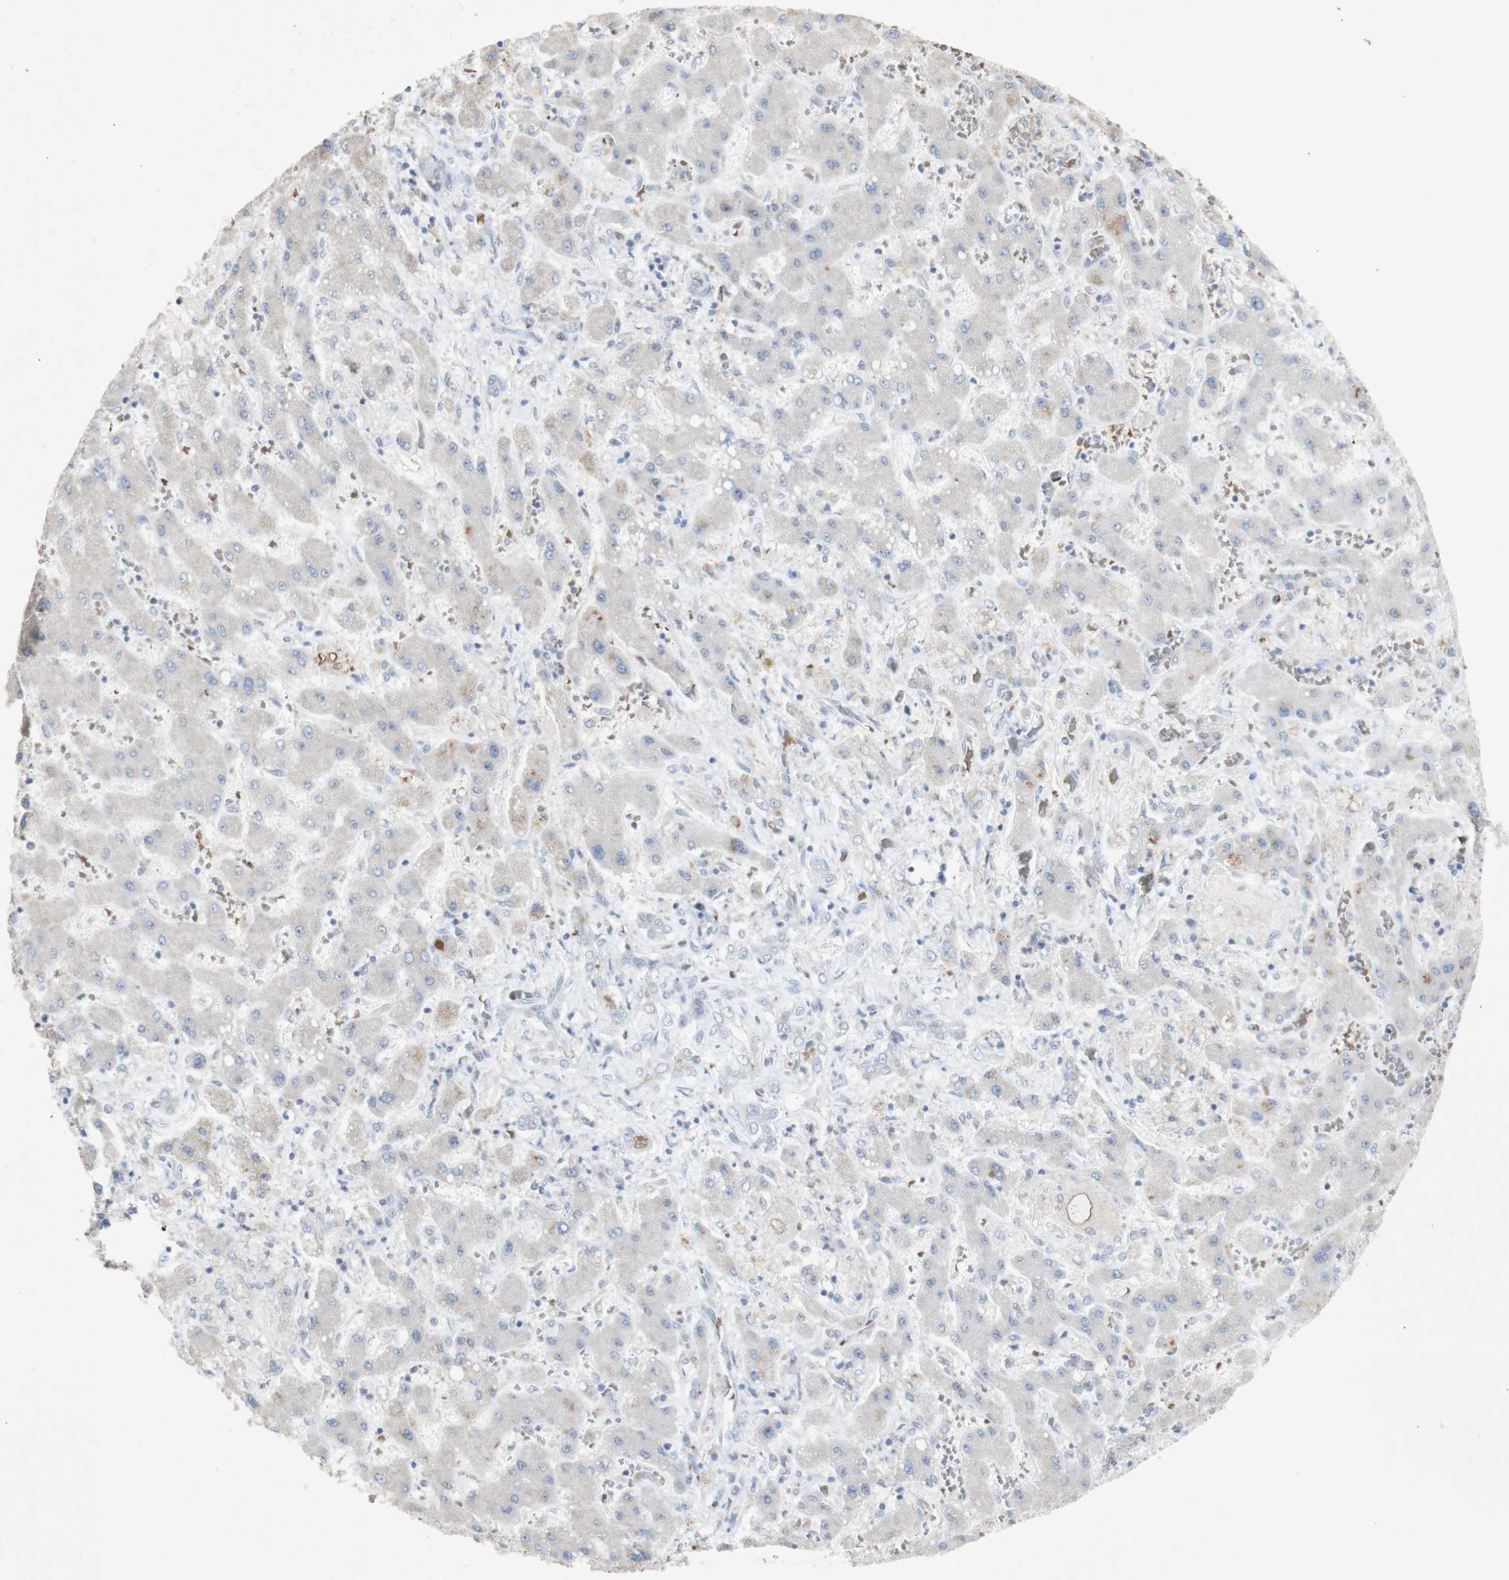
{"staining": {"intensity": "negative", "quantity": "none", "location": "none"}, "tissue": "liver cancer", "cell_type": "Tumor cells", "image_type": "cancer", "snomed": [{"axis": "morphology", "description": "Cholangiocarcinoma"}, {"axis": "topography", "description": "Liver"}], "caption": "DAB (3,3'-diaminobenzidine) immunohistochemical staining of cholangiocarcinoma (liver) shows no significant expression in tumor cells.", "gene": "INS", "patient": {"sex": "male", "age": 50}}